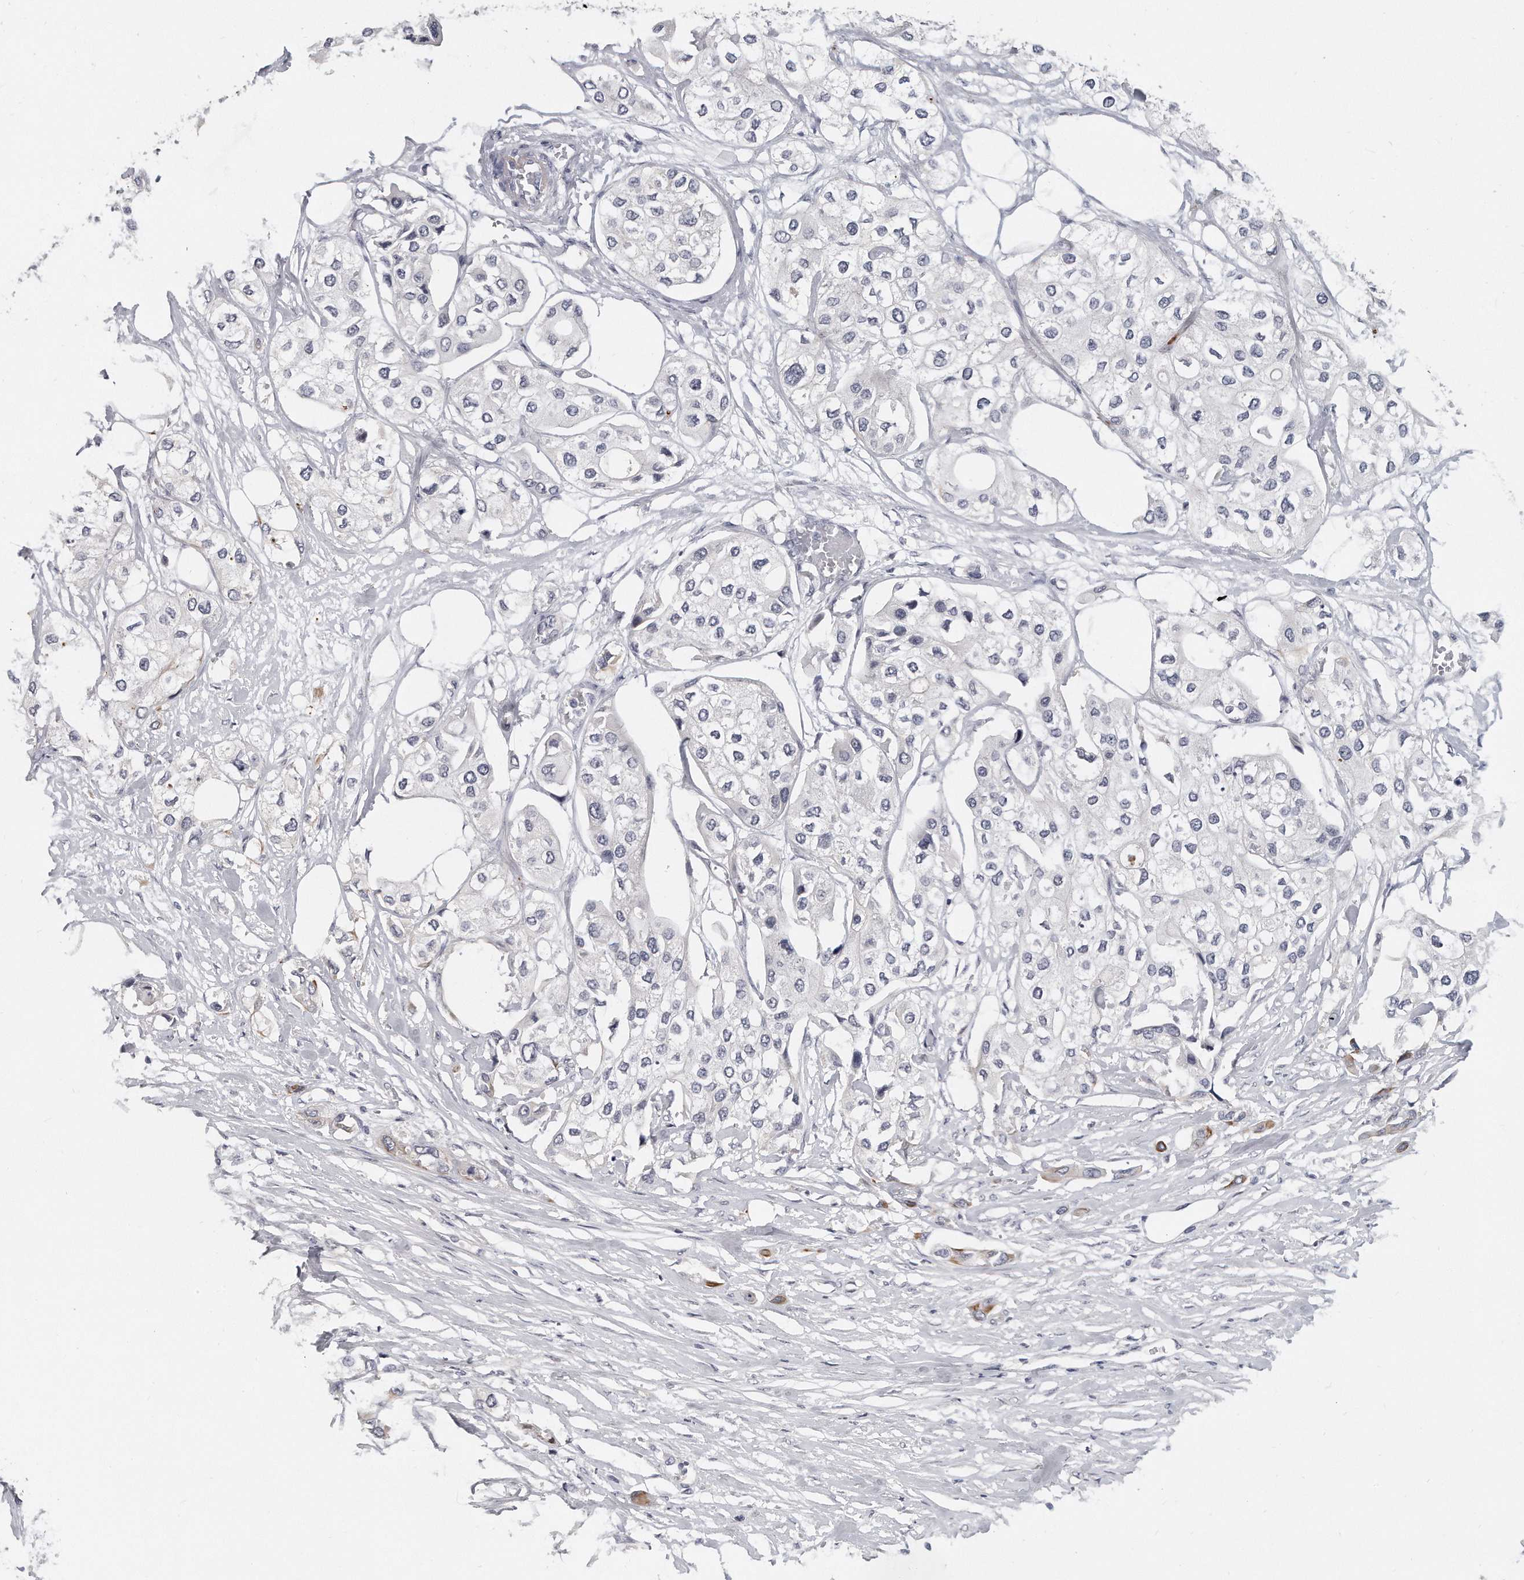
{"staining": {"intensity": "negative", "quantity": "none", "location": "none"}, "tissue": "urothelial cancer", "cell_type": "Tumor cells", "image_type": "cancer", "snomed": [{"axis": "morphology", "description": "Urothelial carcinoma, High grade"}, {"axis": "topography", "description": "Urinary bladder"}], "caption": "IHC of urothelial cancer shows no positivity in tumor cells.", "gene": "KLHL7", "patient": {"sex": "male", "age": 64}}